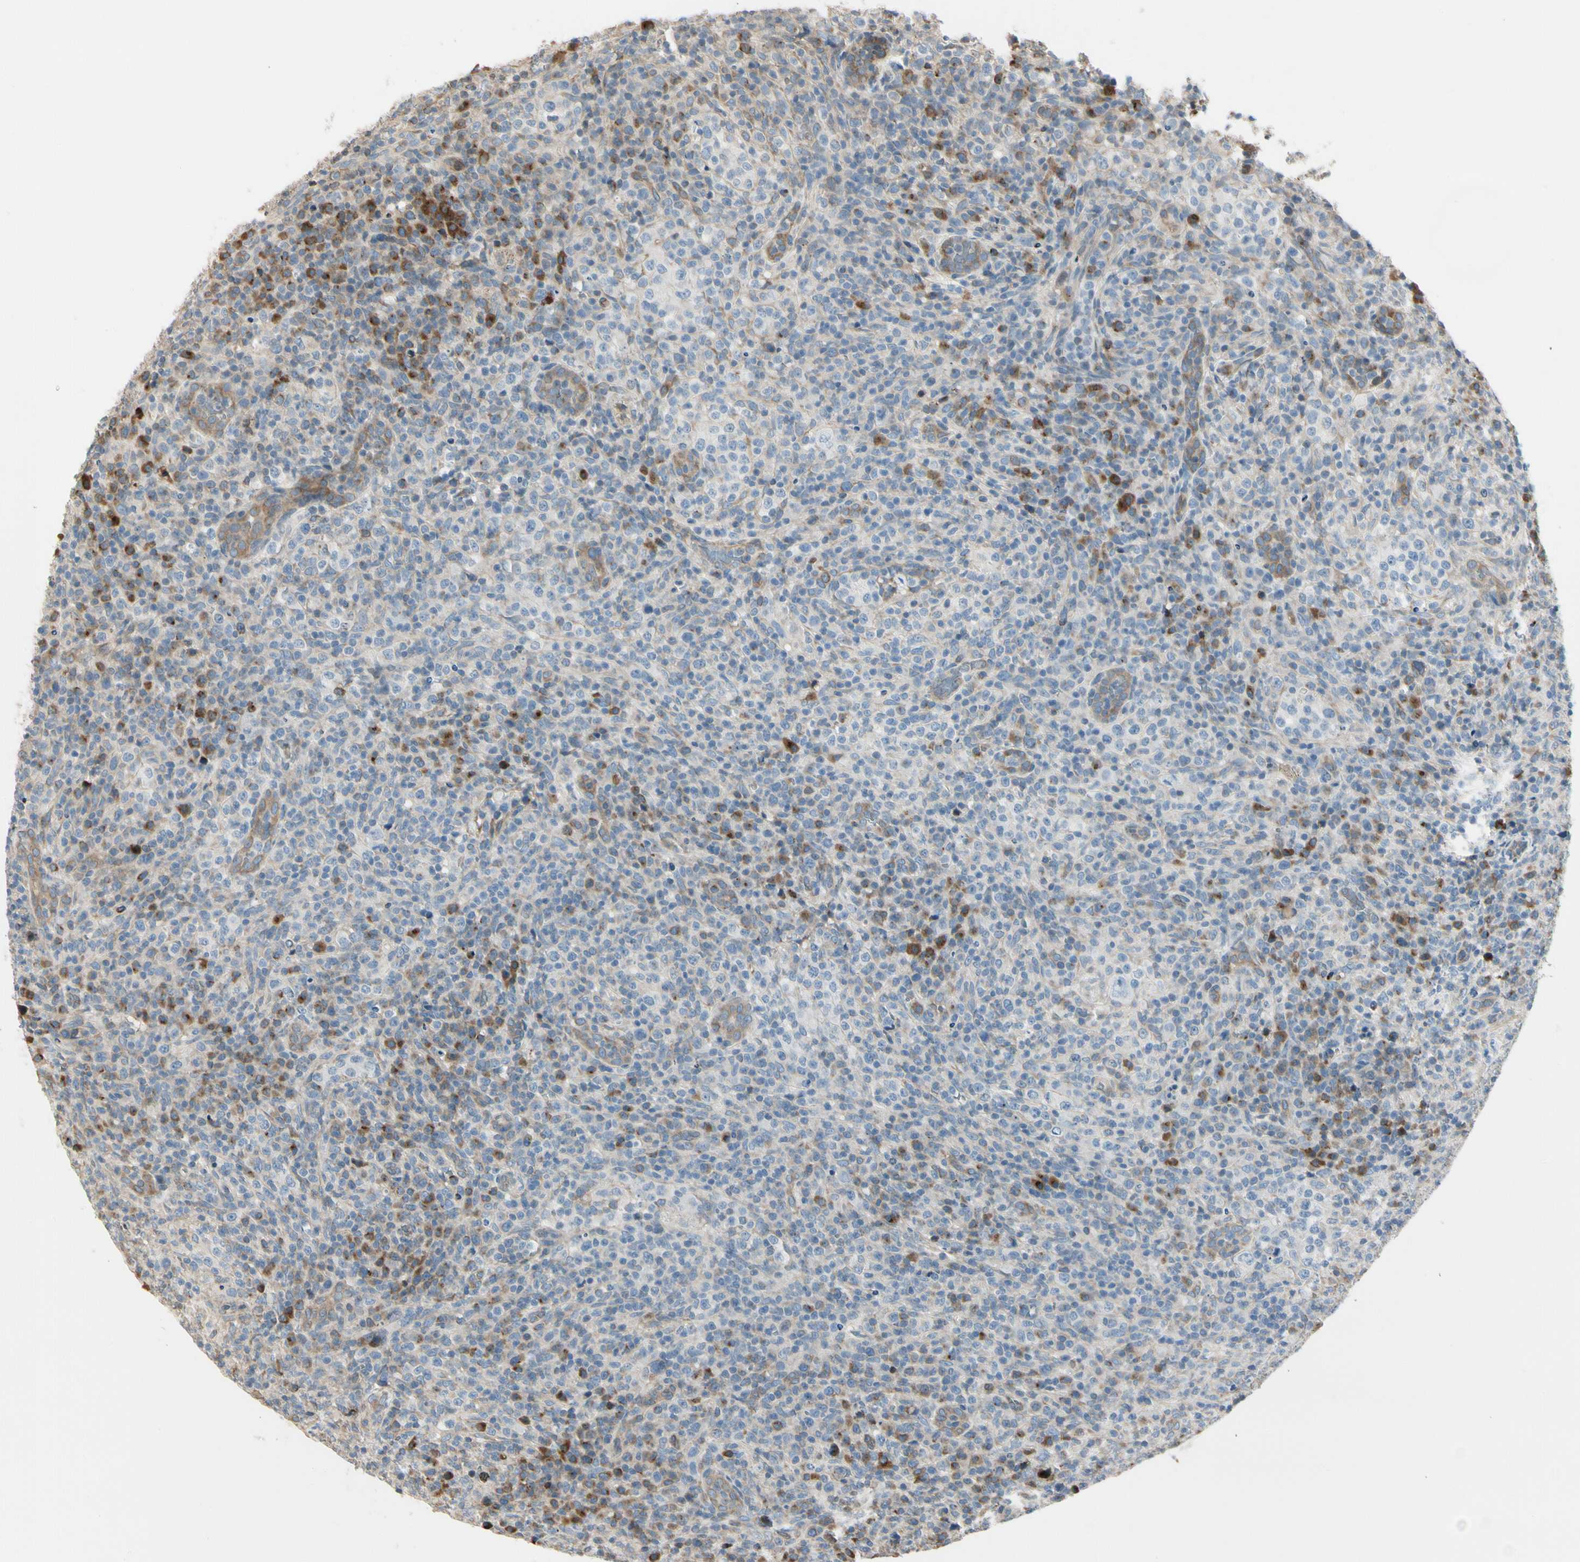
{"staining": {"intensity": "negative", "quantity": "none", "location": "none"}, "tissue": "lymphoma", "cell_type": "Tumor cells", "image_type": "cancer", "snomed": [{"axis": "morphology", "description": "Malignant lymphoma, non-Hodgkin's type, High grade"}, {"axis": "topography", "description": "Lymph node"}], "caption": "Tumor cells show no significant staining in lymphoma. (Immunohistochemistry (ihc), brightfield microscopy, high magnification).", "gene": "NUCB2", "patient": {"sex": "female", "age": 76}}